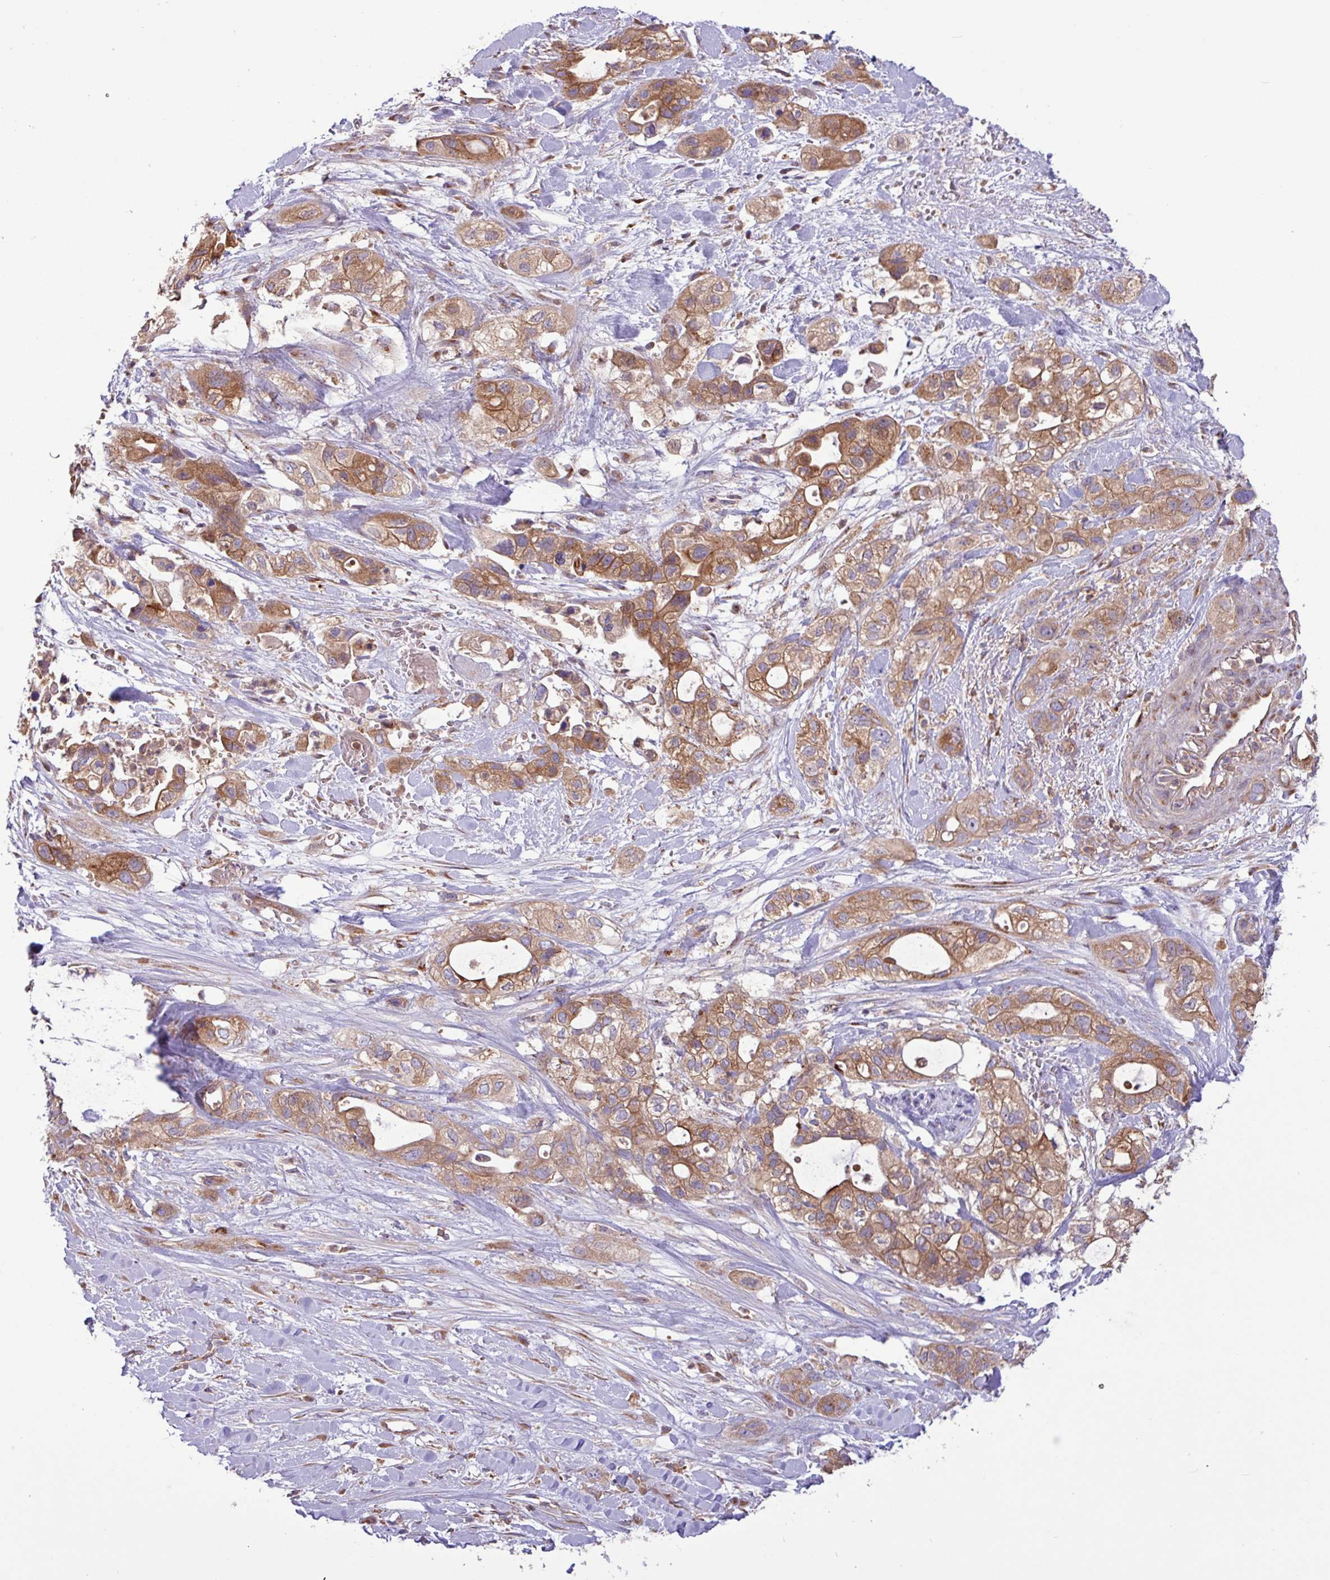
{"staining": {"intensity": "moderate", "quantity": ">75%", "location": "cytoplasmic/membranous"}, "tissue": "pancreatic cancer", "cell_type": "Tumor cells", "image_type": "cancer", "snomed": [{"axis": "morphology", "description": "Adenocarcinoma, NOS"}, {"axis": "topography", "description": "Pancreas"}], "caption": "High-magnification brightfield microscopy of pancreatic cancer (adenocarcinoma) stained with DAB (3,3'-diaminobenzidine) (brown) and counterstained with hematoxylin (blue). tumor cells exhibit moderate cytoplasmic/membranous expression is present in about>75% of cells.", "gene": "RAB19", "patient": {"sex": "male", "age": 44}}